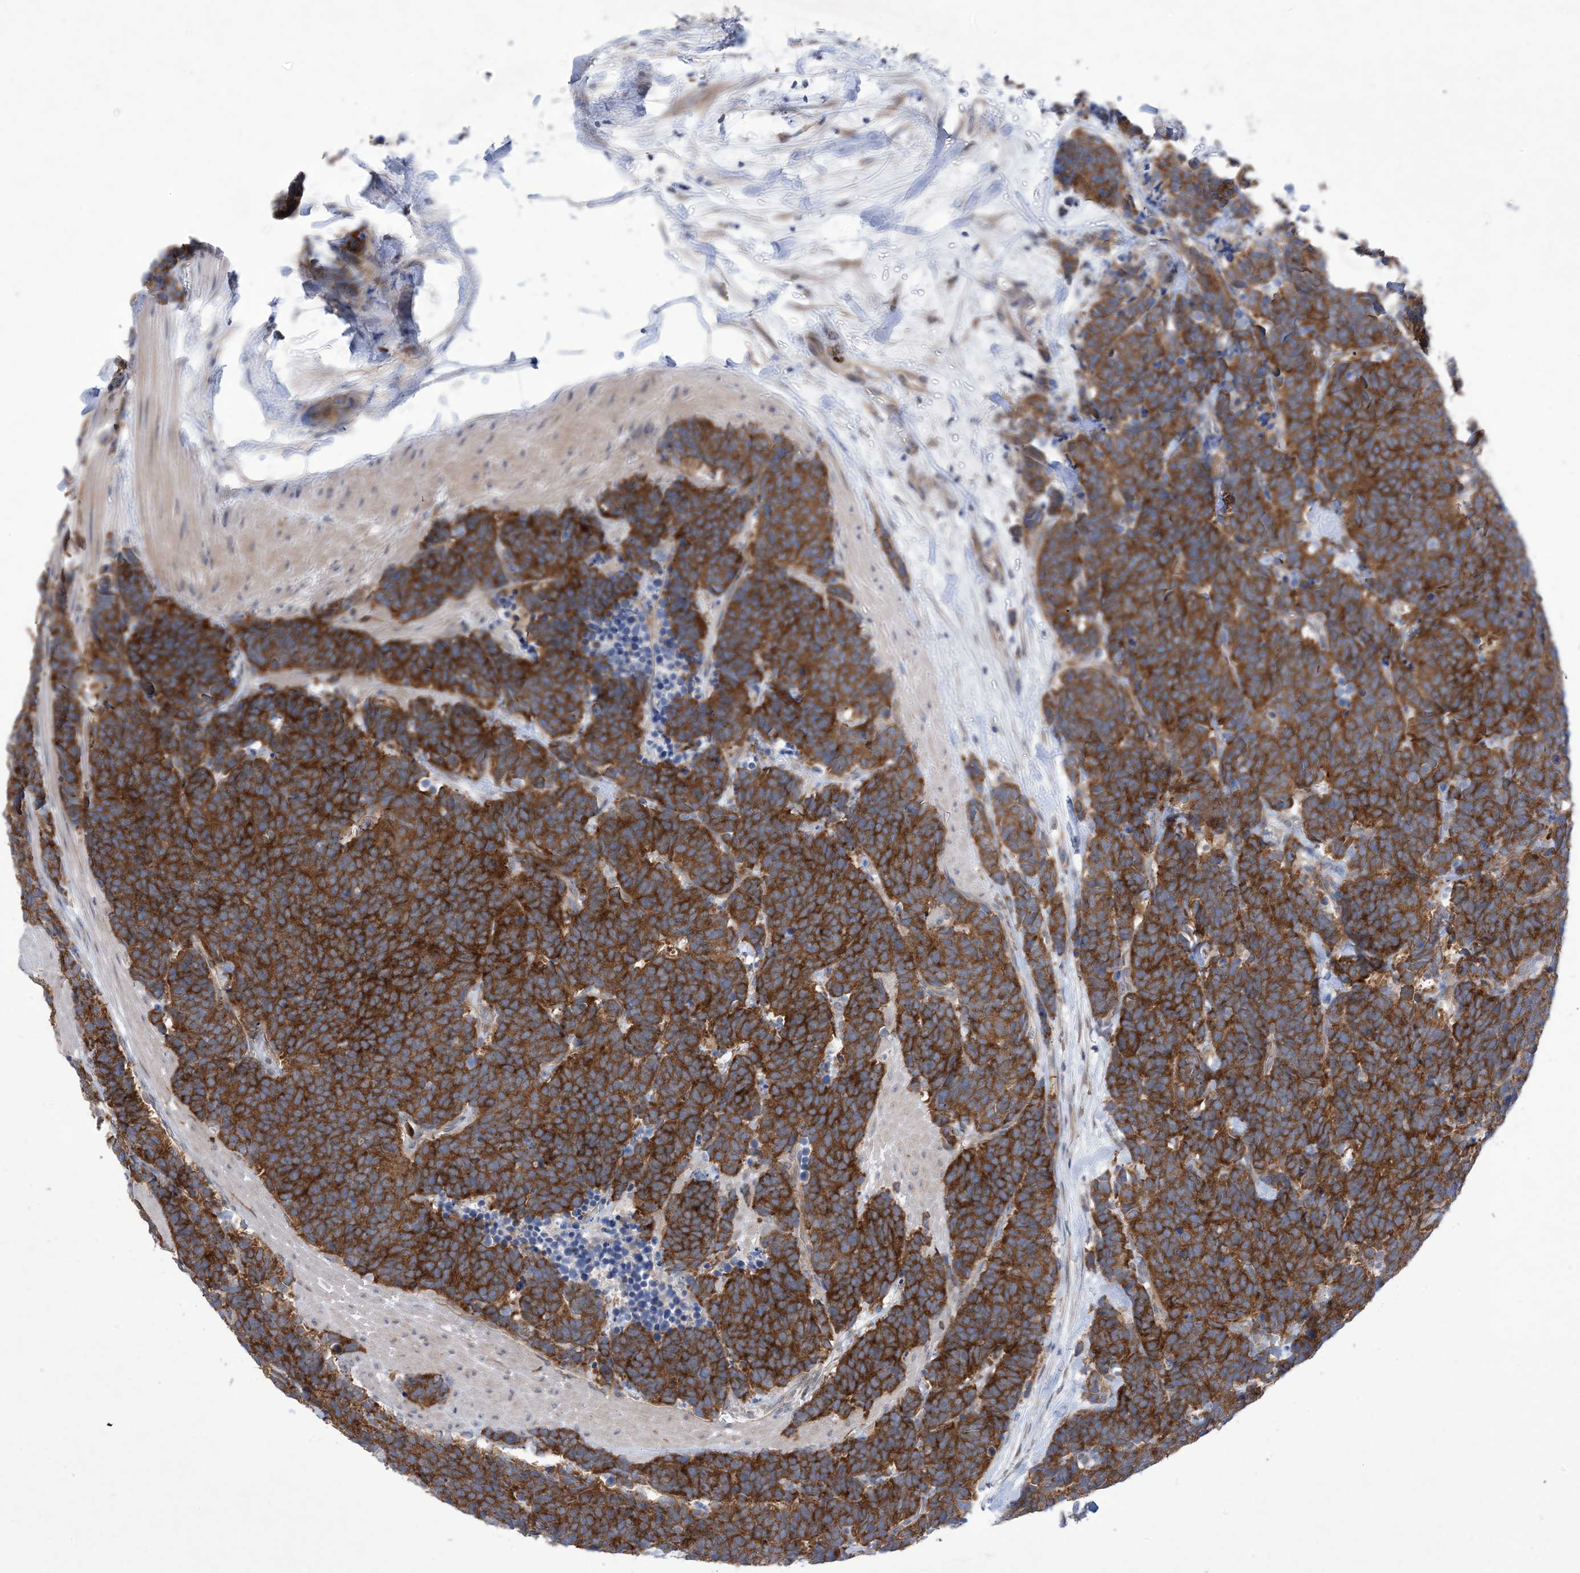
{"staining": {"intensity": "strong", "quantity": ">75%", "location": "cytoplasmic/membranous"}, "tissue": "carcinoid", "cell_type": "Tumor cells", "image_type": "cancer", "snomed": [{"axis": "morphology", "description": "Carcinoma, NOS"}, {"axis": "morphology", "description": "Carcinoid, malignant, NOS"}, {"axis": "topography", "description": "Urinary bladder"}], "caption": "Immunohistochemistry staining of carcinoid, which shows high levels of strong cytoplasmic/membranous positivity in about >75% of tumor cells indicating strong cytoplasmic/membranous protein expression. The staining was performed using DAB (brown) for protein detection and nuclei were counterstained in hematoxylin (blue).", "gene": "EHBP1", "patient": {"sex": "male", "age": 57}}